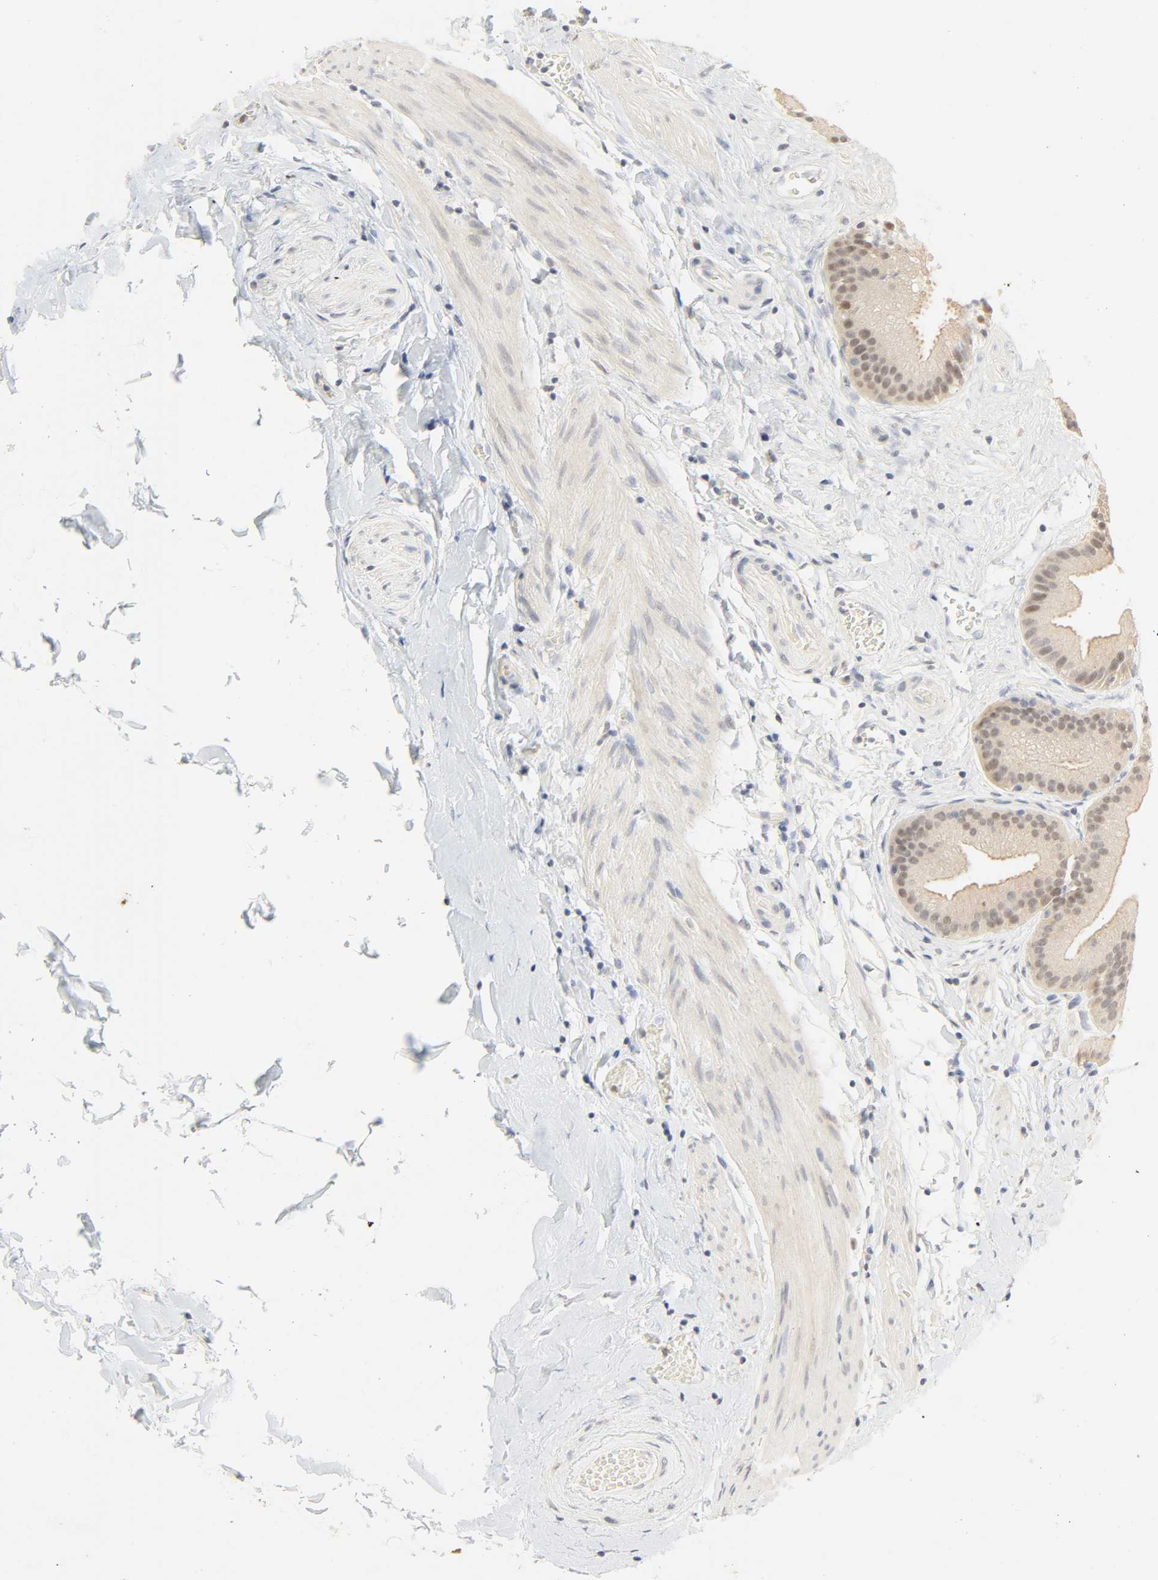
{"staining": {"intensity": "weak", "quantity": ">75%", "location": "cytoplasmic/membranous"}, "tissue": "gallbladder", "cell_type": "Glandular cells", "image_type": "normal", "snomed": [{"axis": "morphology", "description": "Normal tissue, NOS"}, {"axis": "topography", "description": "Gallbladder"}], "caption": "Brown immunohistochemical staining in benign human gallbladder demonstrates weak cytoplasmic/membranous positivity in about >75% of glandular cells.", "gene": "ACSS2", "patient": {"sex": "female", "age": 63}}